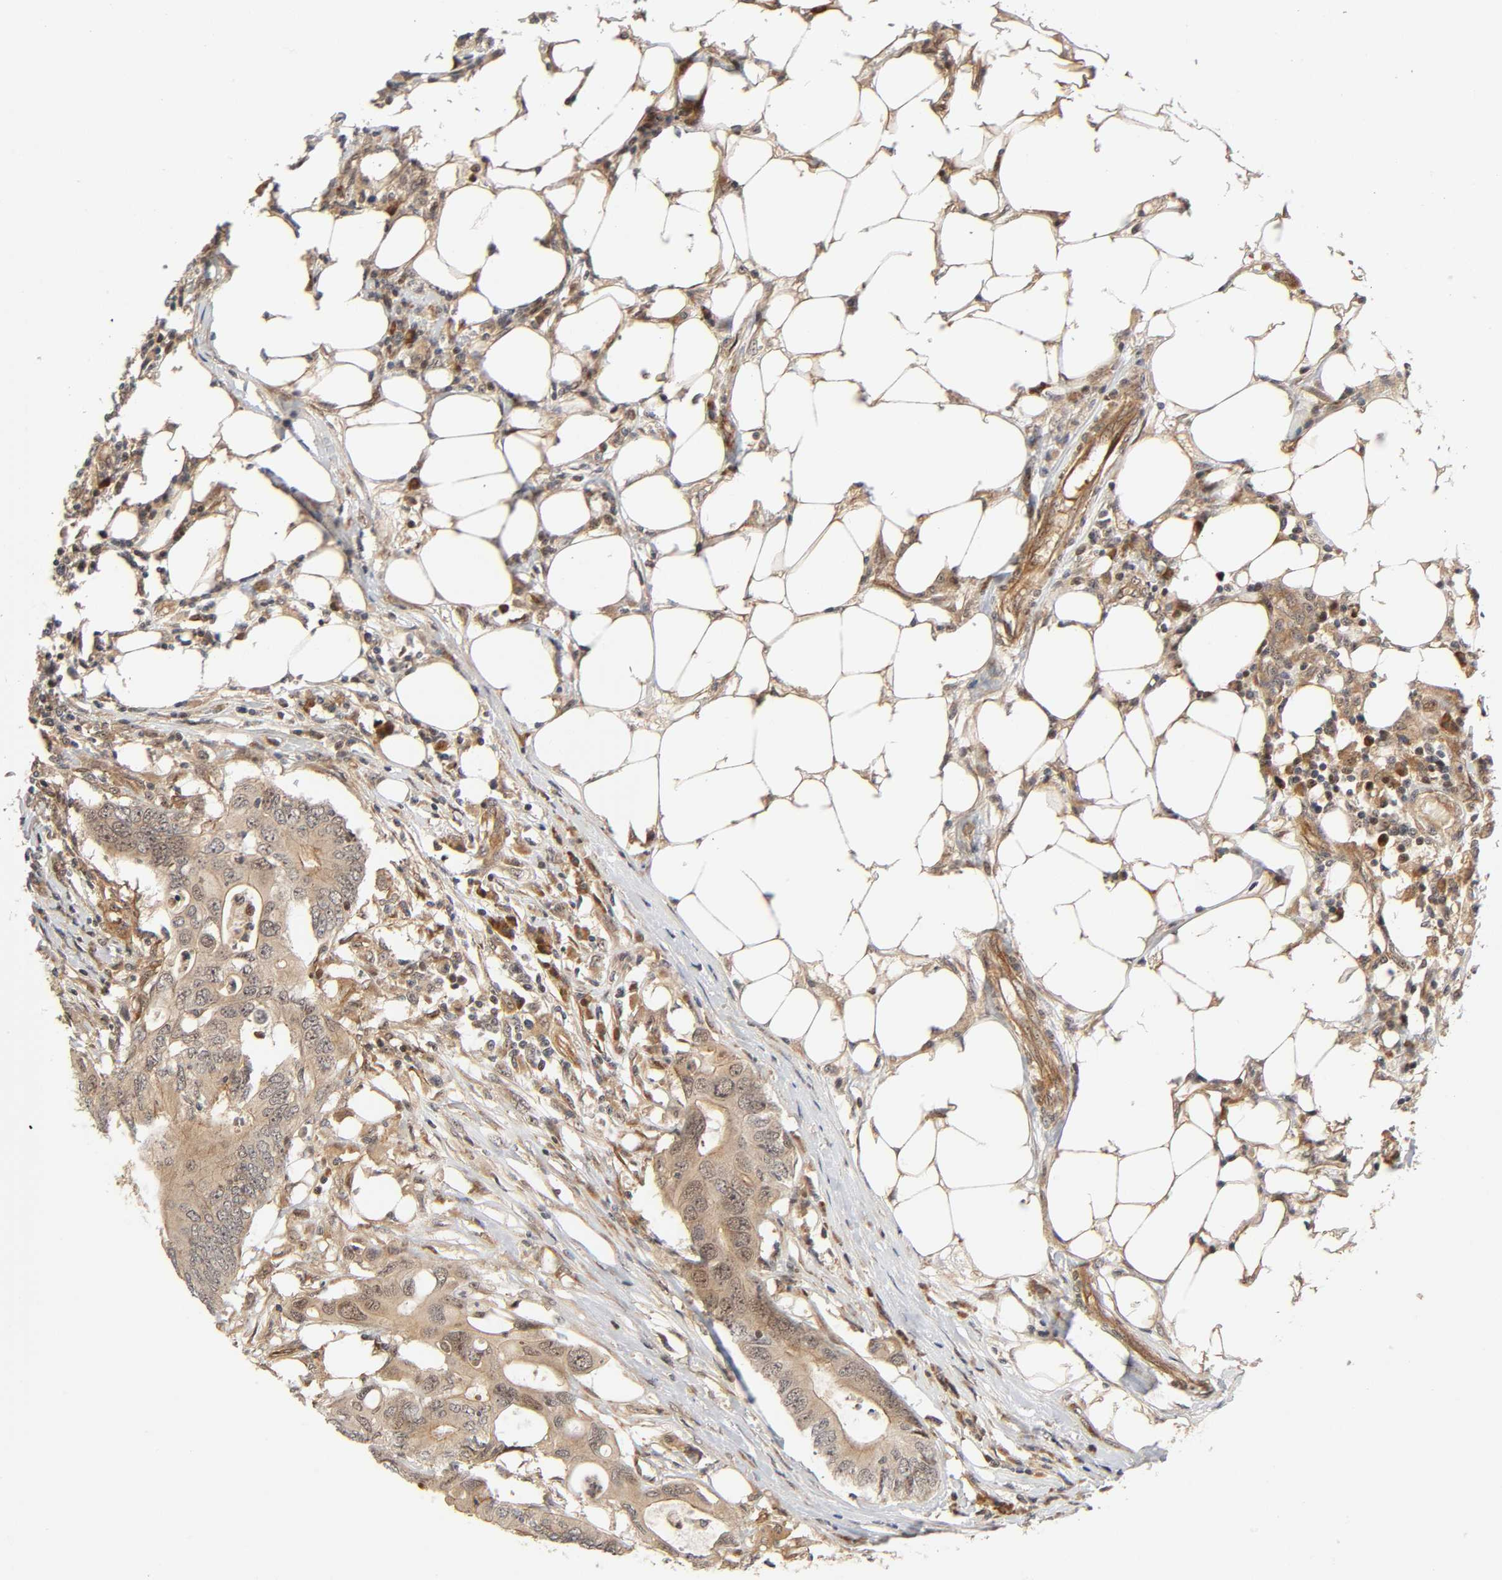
{"staining": {"intensity": "weak", "quantity": ">75%", "location": "cytoplasmic/membranous"}, "tissue": "colorectal cancer", "cell_type": "Tumor cells", "image_type": "cancer", "snomed": [{"axis": "morphology", "description": "Adenocarcinoma, NOS"}, {"axis": "topography", "description": "Colon"}], "caption": "A brown stain shows weak cytoplasmic/membranous expression of a protein in human adenocarcinoma (colorectal) tumor cells.", "gene": "IQCJ-SCHIP1", "patient": {"sex": "male", "age": 71}}